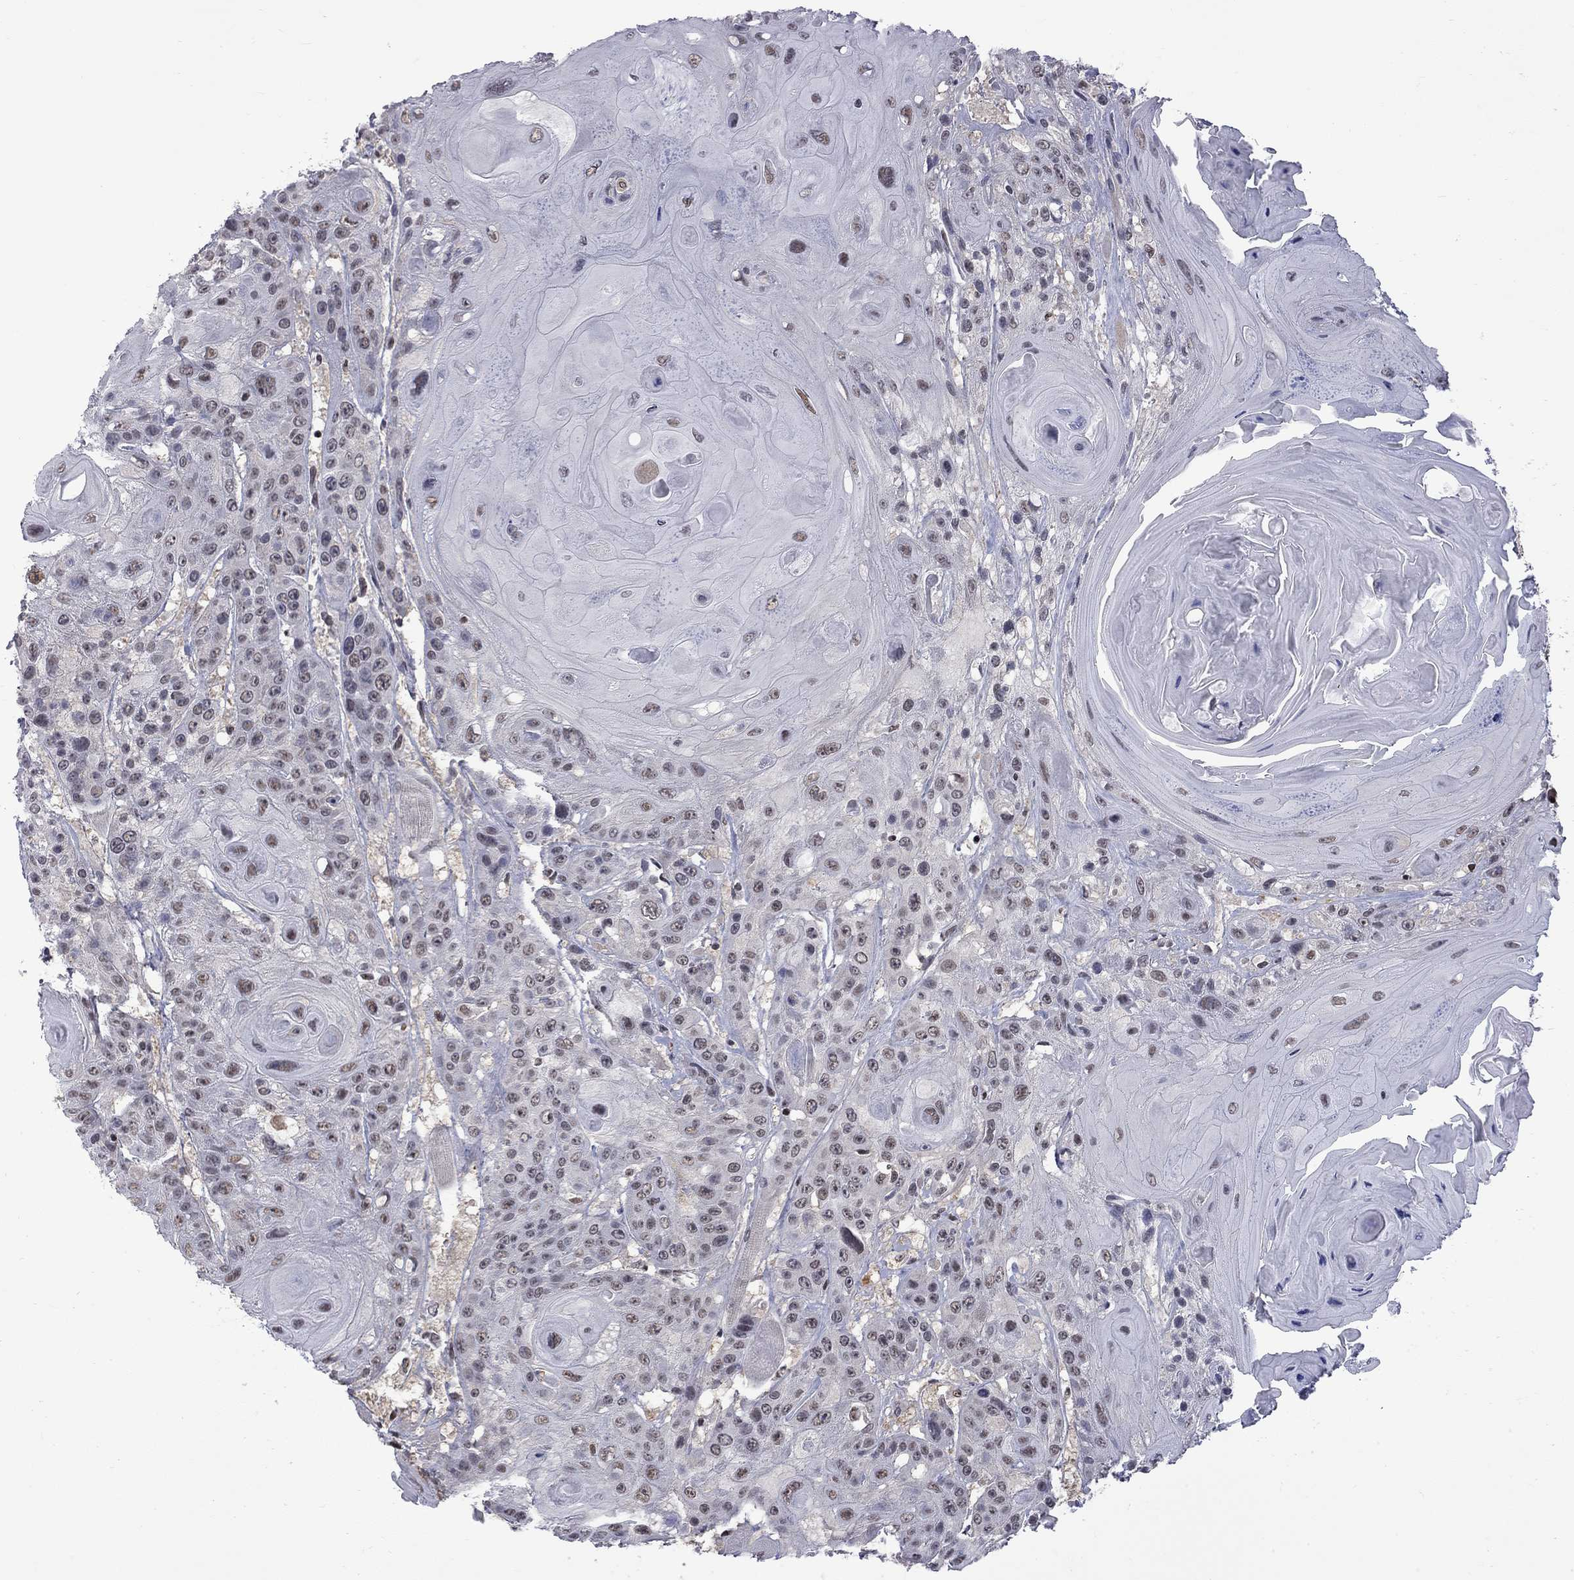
{"staining": {"intensity": "negative", "quantity": "none", "location": "none"}, "tissue": "head and neck cancer", "cell_type": "Tumor cells", "image_type": "cancer", "snomed": [{"axis": "morphology", "description": "Squamous cell carcinoma, NOS"}, {"axis": "topography", "description": "Head-Neck"}], "caption": "Tumor cells are negative for brown protein staining in head and neck cancer (squamous cell carcinoma). (DAB immunohistochemistry visualized using brightfield microscopy, high magnification).", "gene": "RFWD3", "patient": {"sex": "female", "age": 59}}